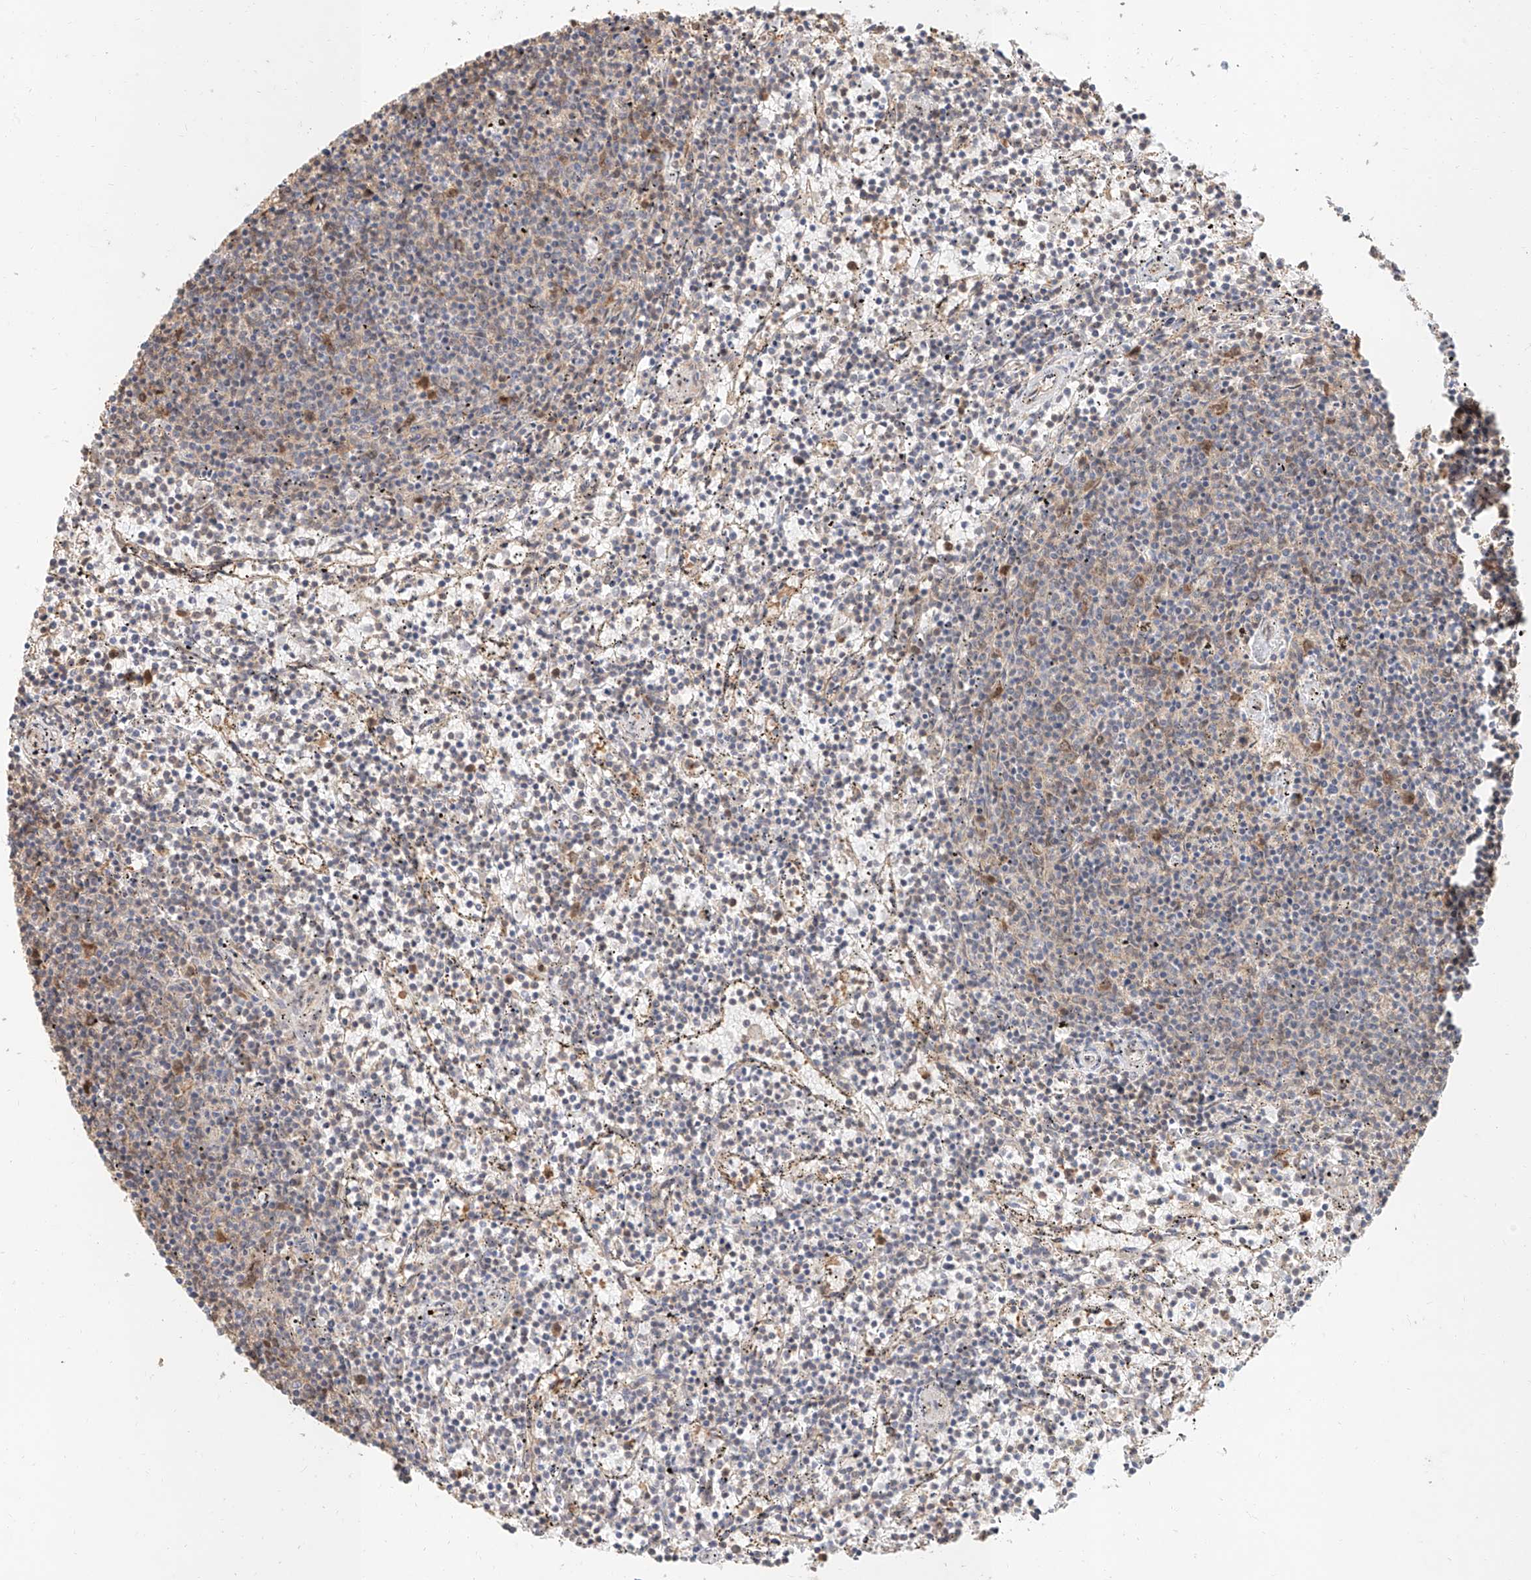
{"staining": {"intensity": "negative", "quantity": "none", "location": "none"}, "tissue": "lymphoma", "cell_type": "Tumor cells", "image_type": "cancer", "snomed": [{"axis": "morphology", "description": "Malignant lymphoma, non-Hodgkin's type, Low grade"}, {"axis": "topography", "description": "Spleen"}], "caption": "Immunohistochemistry of malignant lymphoma, non-Hodgkin's type (low-grade) reveals no expression in tumor cells.", "gene": "NAP1L1", "patient": {"sex": "female", "age": 50}}